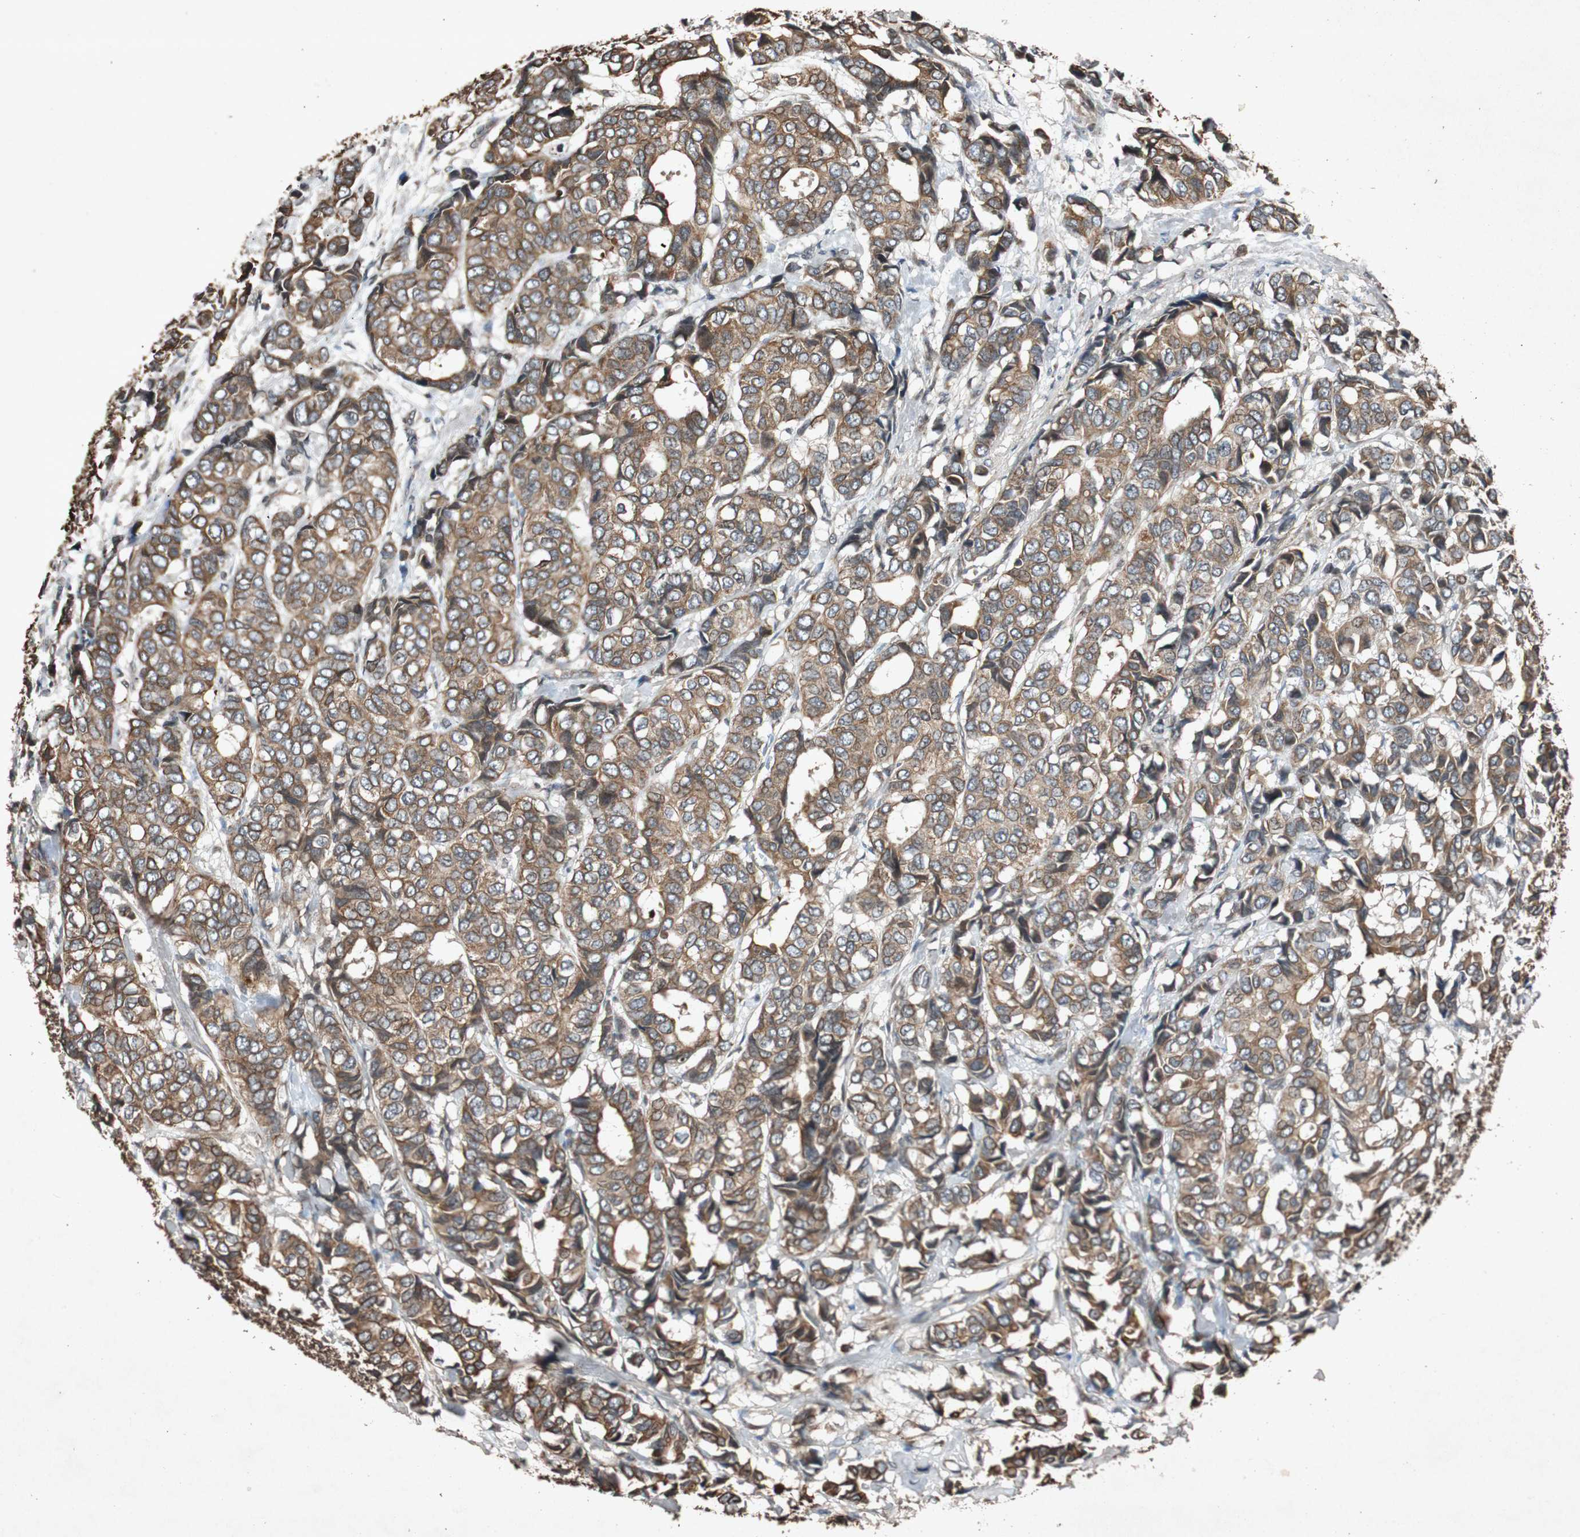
{"staining": {"intensity": "moderate", "quantity": ">75%", "location": "cytoplasmic/membranous"}, "tissue": "breast cancer", "cell_type": "Tumor cells", "image_type": "cancer", "snomed": [{"axis": "morphology", "description": "Duct carcinoma"}, {"axis": "topography", "description": "Breast"}], "caption": "Protein expression analysis of human intraductal carcinoma (breast) reveals moderate cytoplasmic/membranous staining in approximately >75% of tumor cells. Ihc stains the protein in brown and the nuclei are stained blue.", "gene": "SLIT2", "patient": {"sex": "female", "age": 87}}